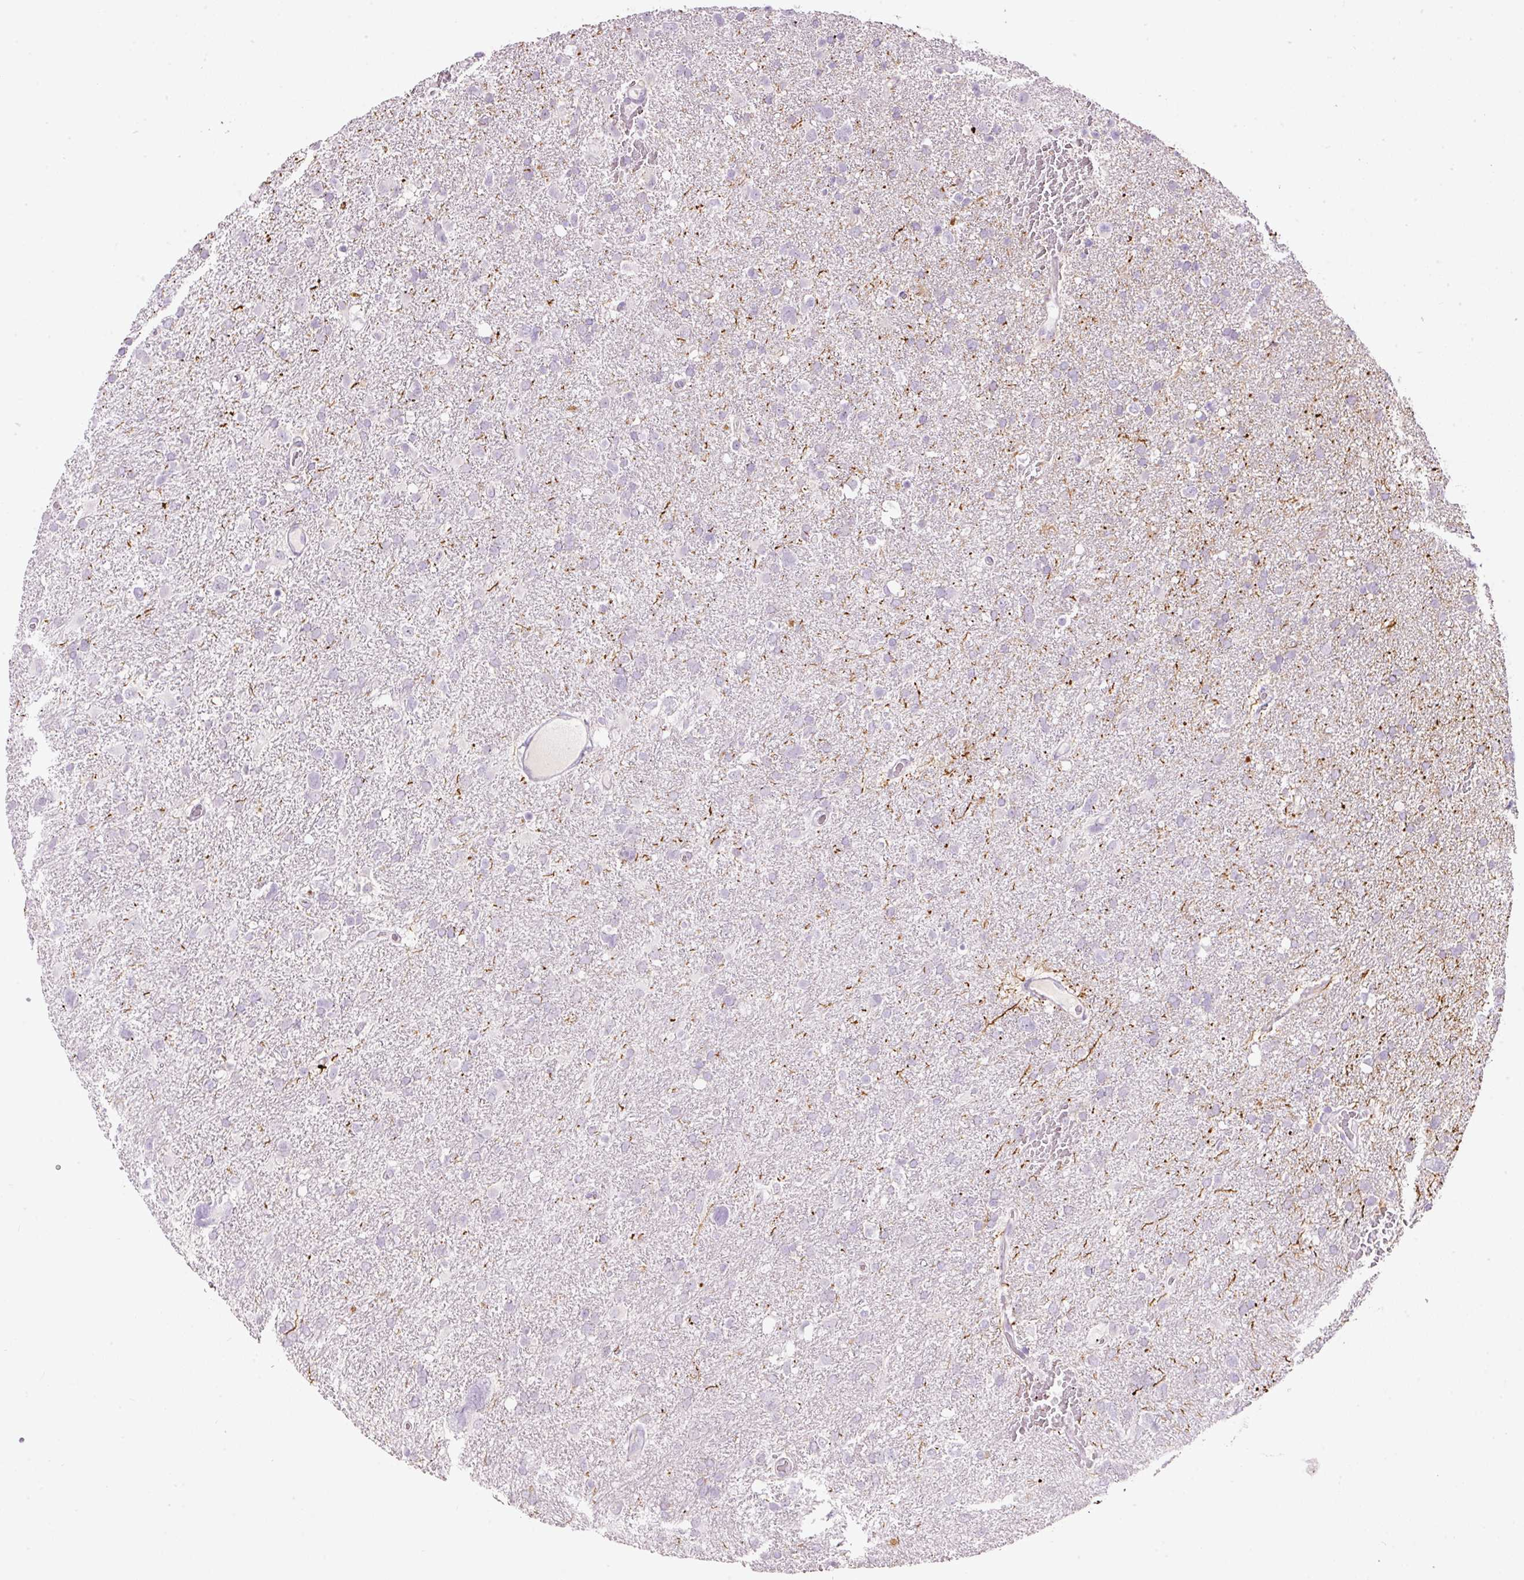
{"staining": {"intensity": "negative", "quantity": "none", "location": "none"}, "tissue": "glioma", "cell_type": "Tumor cells", "image_type": "cancer", "snomed": [{"axis": "morphology", "description": "Glioma, malignant, High grade"}, {"axis": "topography", "description": "Brain"}], "caption": "An IHC photomicrograph of malignant high-grade glioma is shown. There is no staining in tumor cells of malignant high-grade glioma.", "gene": "RSPO2", "patient": {"sex": "male", "age": 61}}